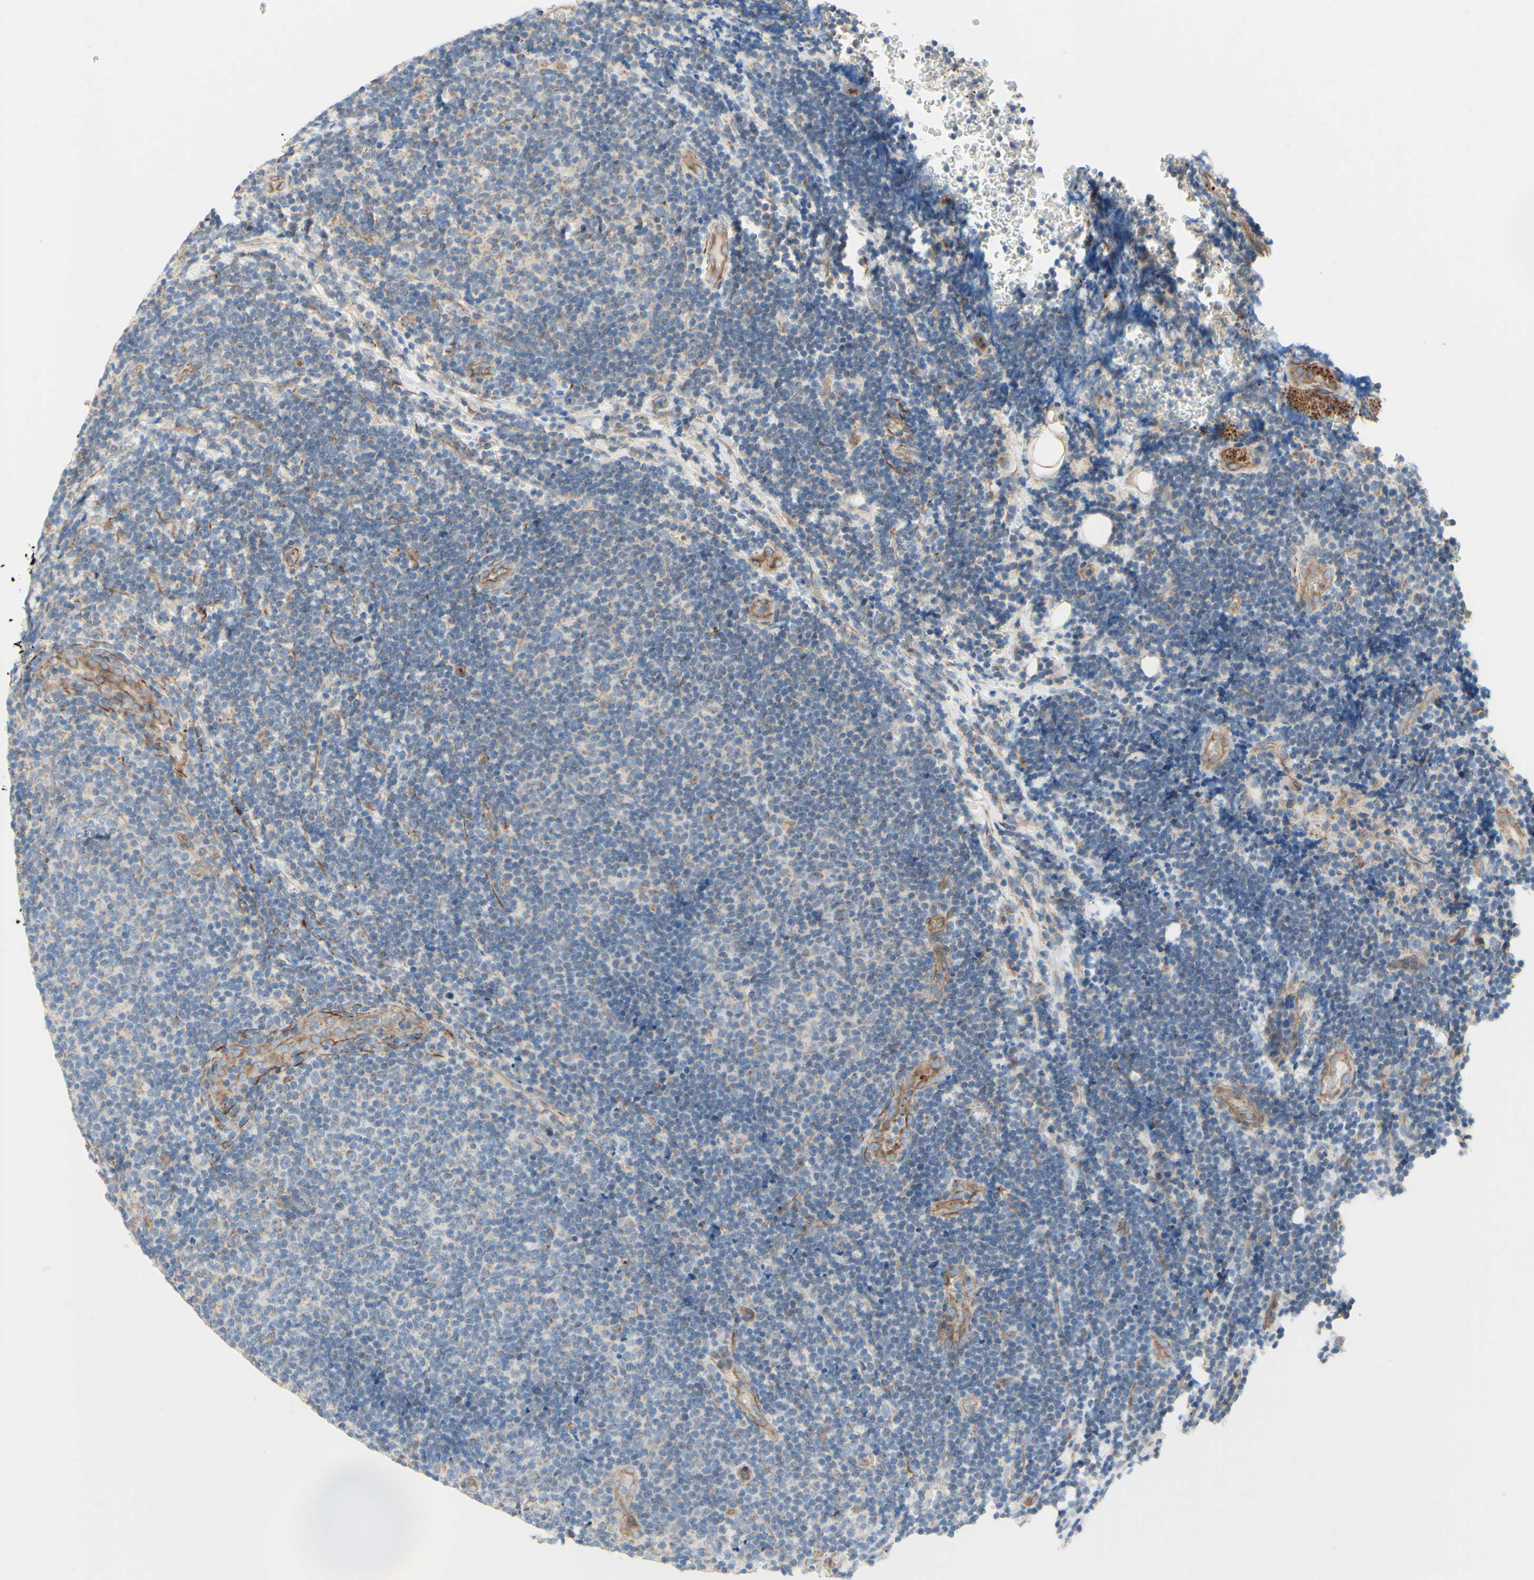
{"staining": {"intensity": "negative", "quantity": "none", "location": "none"}, "tissue": "lymphoma", "cell_type": "Tumor cells", "image_type": "cancer", "snomed": [{"axis": "morphology", "description": "Malignant lymphoma, non-Hodgkin's type, Low grade"}, {"axis": "topography", "description": "Lymph node"}], "caption": "Histopathology image shows no significant protein positivity in tumor cells of lymphoma.", "gene": "ENDOD1", "patient": {"sex": "male", "age": 83}}